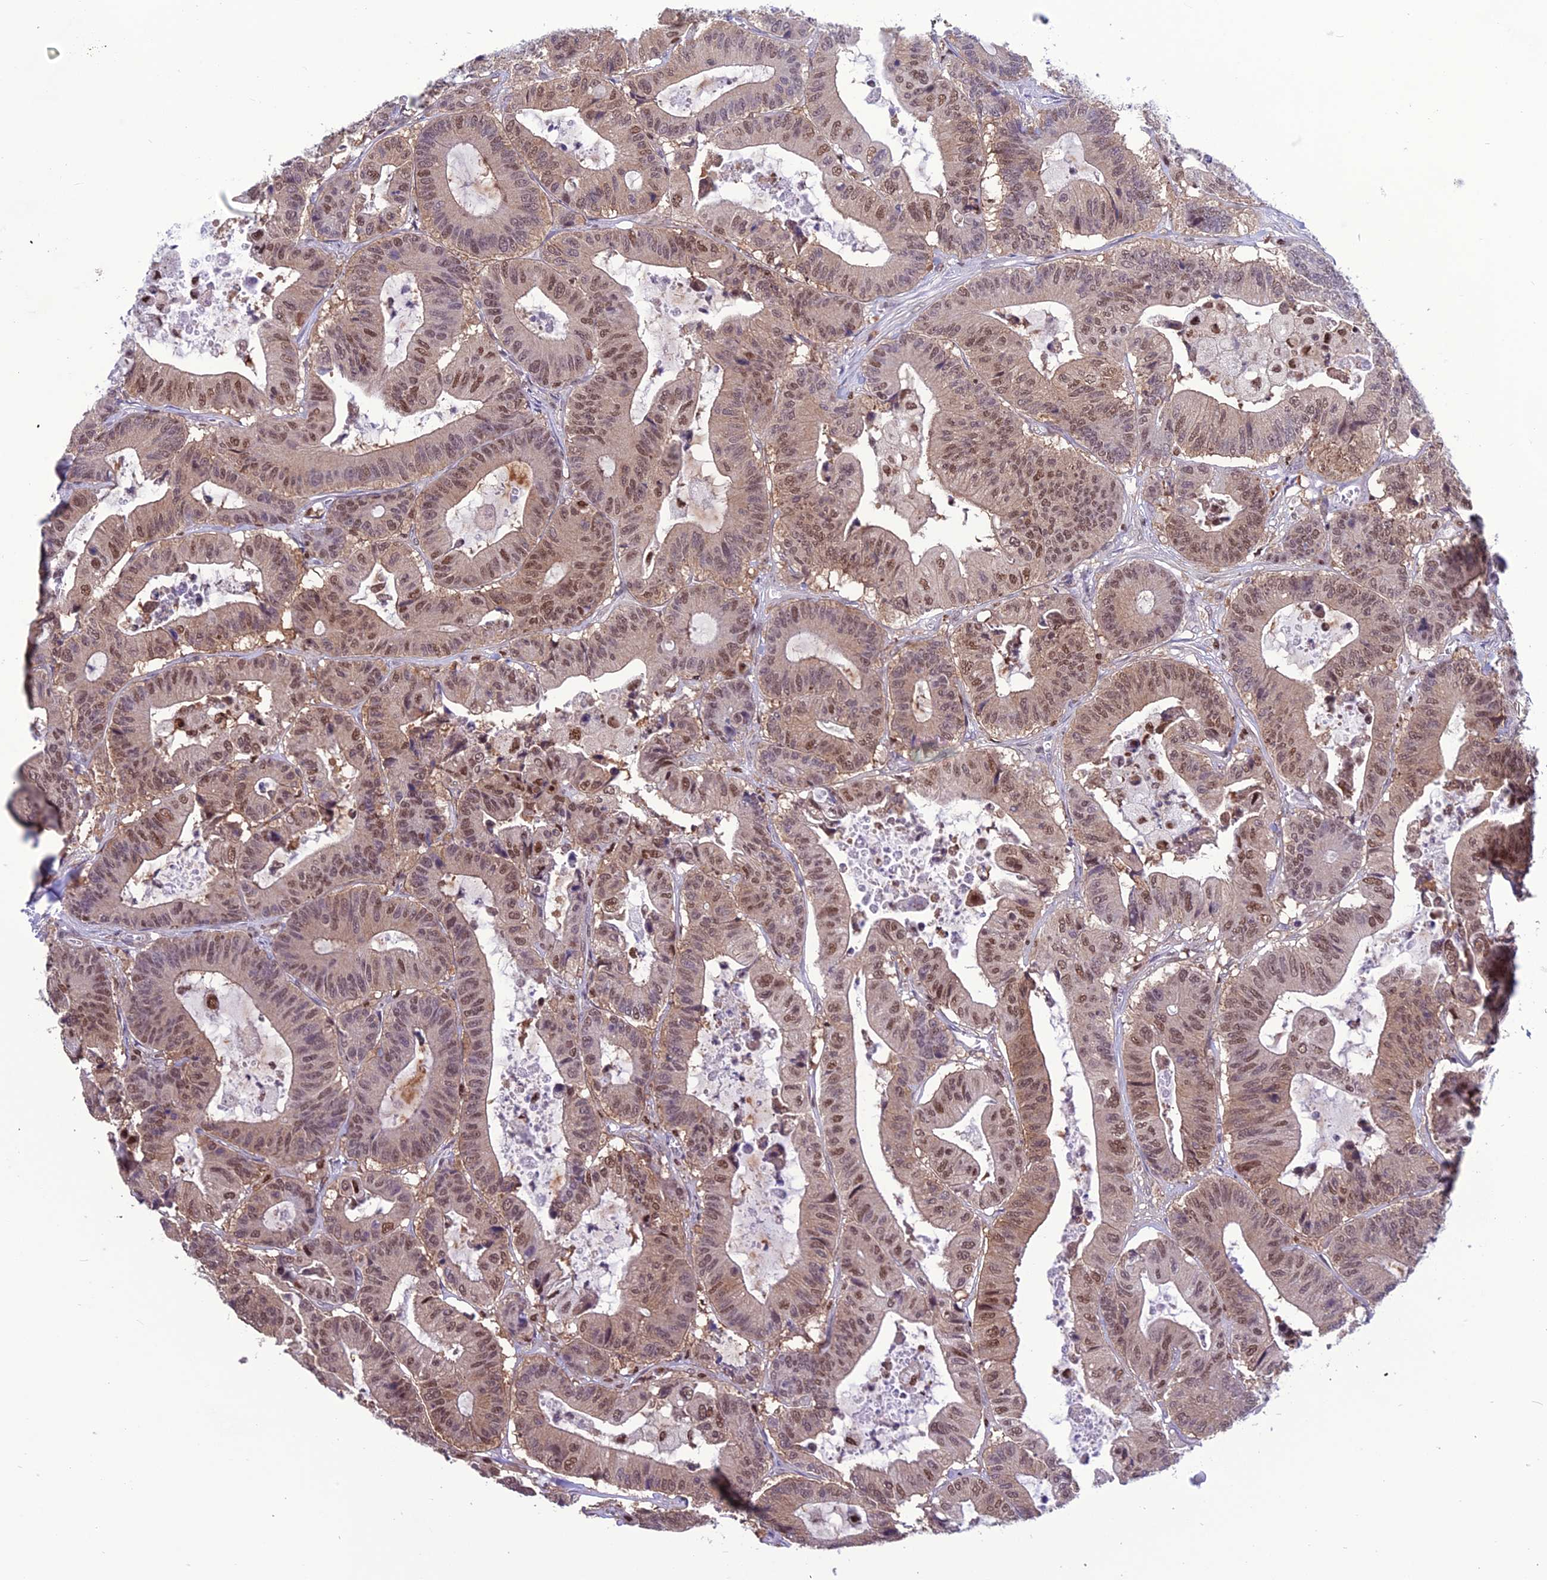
{"staining": {"intensity": "moderate", "quantity": ">75%", "location": "cytoplasmic/membranous,nuclear"}, "tissue": "colorectal cancer", "cell_type": "Tumor cells", "image_type": "cancer", "snomed": [{"axis": "morphology", "description": "Adenocarcinoma, NOS"}, {"axis": "topography", "description": "Colon"}], "caption": "Brown immunohistochemical staining in colorectal adenocarcinoma reveals moderate cytoplasmic/membranous and nuclear staining in approximately >75% of tumor cells.", "gene": "MIS12", "patient": {"sex": "female", "age": 84}}